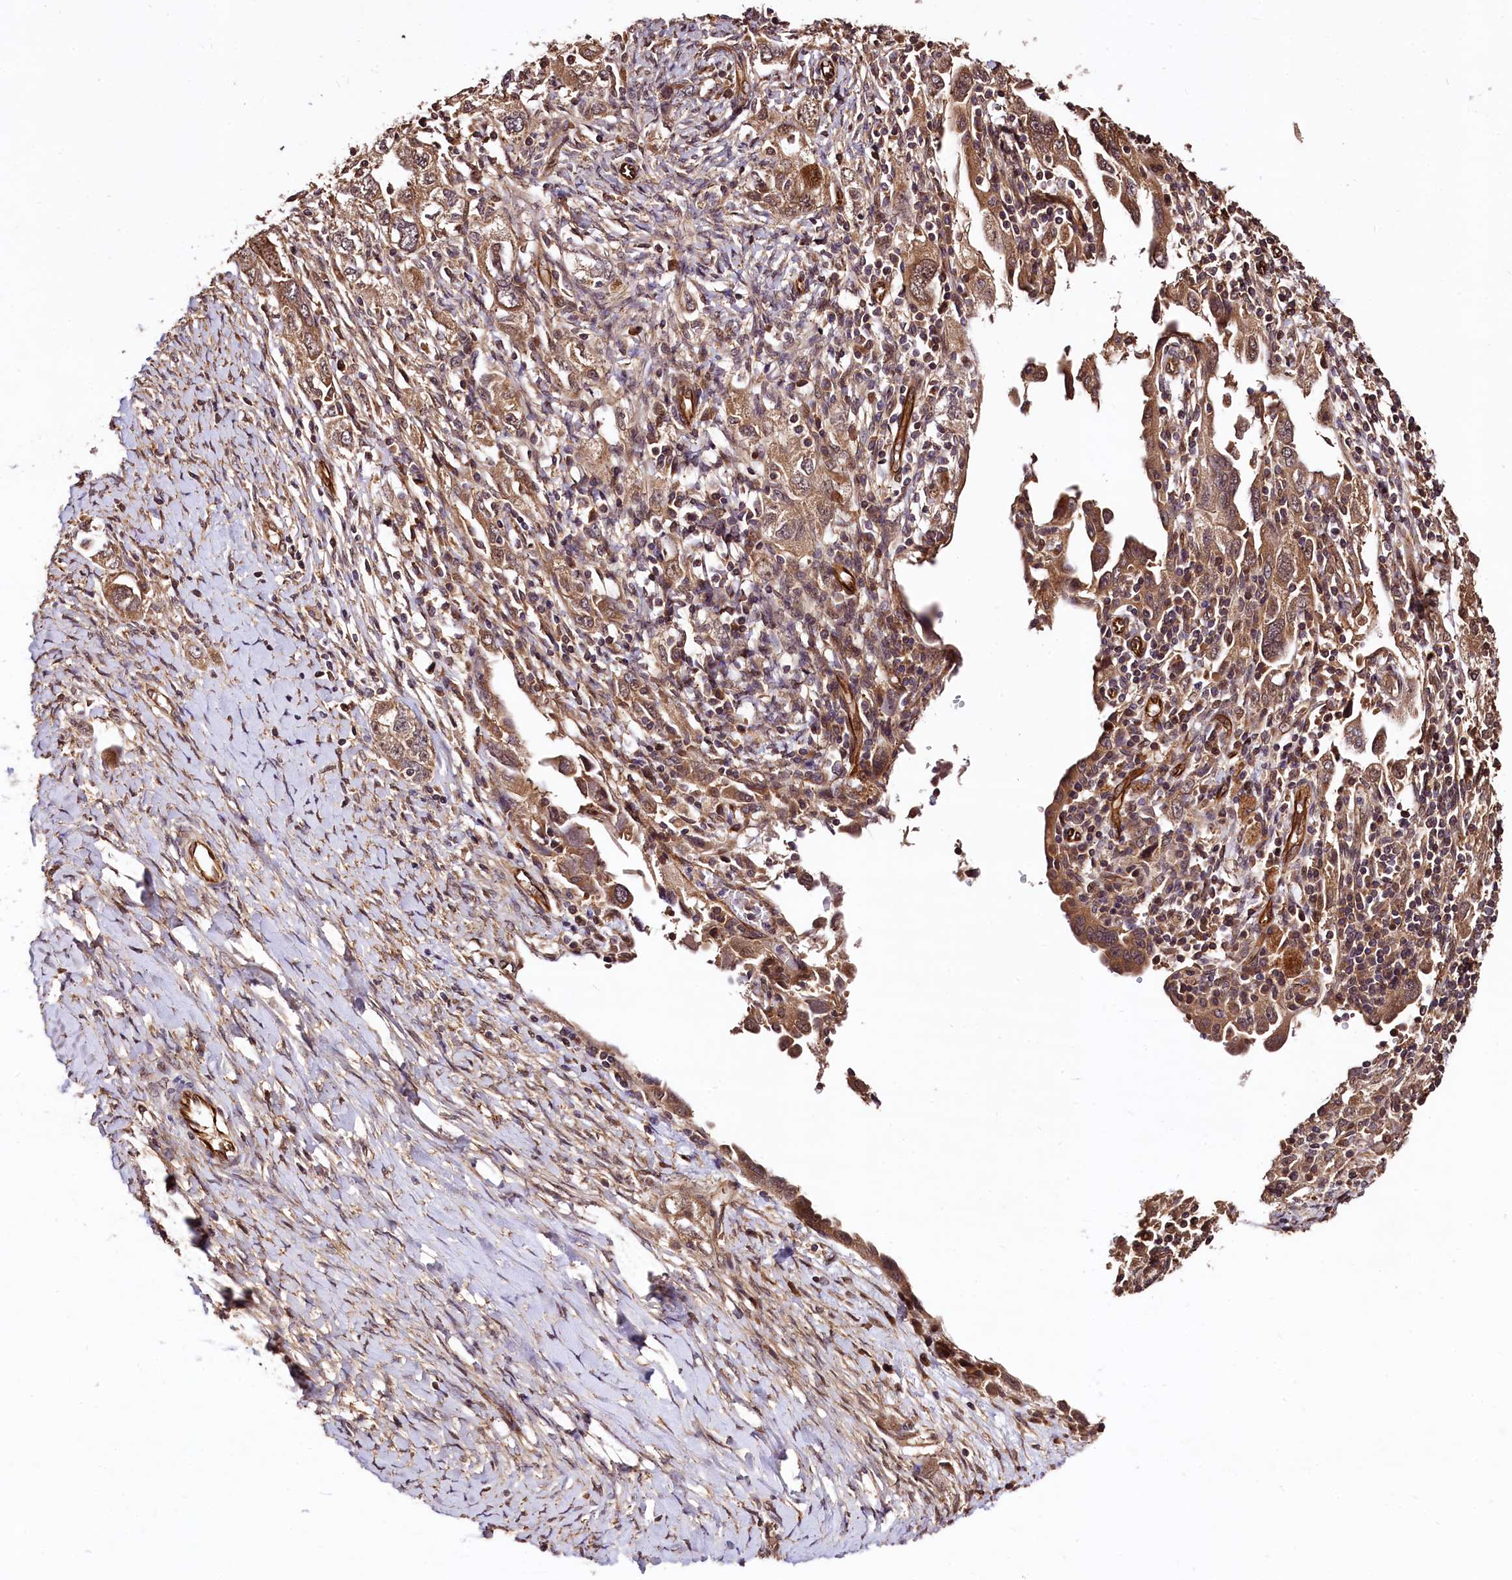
{"staining": {"intensity": "moderate", "quantity": ">75%", "location": "cytoplasmic/membranous"}, "tissue": "ovarian cancer", "cell_type": "Tumor cells", "image_type": "cancer", "snomed": [{"axis": "morphology", "description": "Carcinoma, NOS"}, {"axis": "morphology", "description": "Cystadenocarcinoma, serous, NOS"}, {"axis": "topography", "description": "Ovary"}], "caption": "This photomicrograph exhibits IHC staining of serous cystadenocarcinoma (ovarian), with medium moderate cytoplasmic/membranous expression in approximately >75% of tumor cells.", "gene": "TBCEL", "patient": {"sex": "female", "age": 69}}